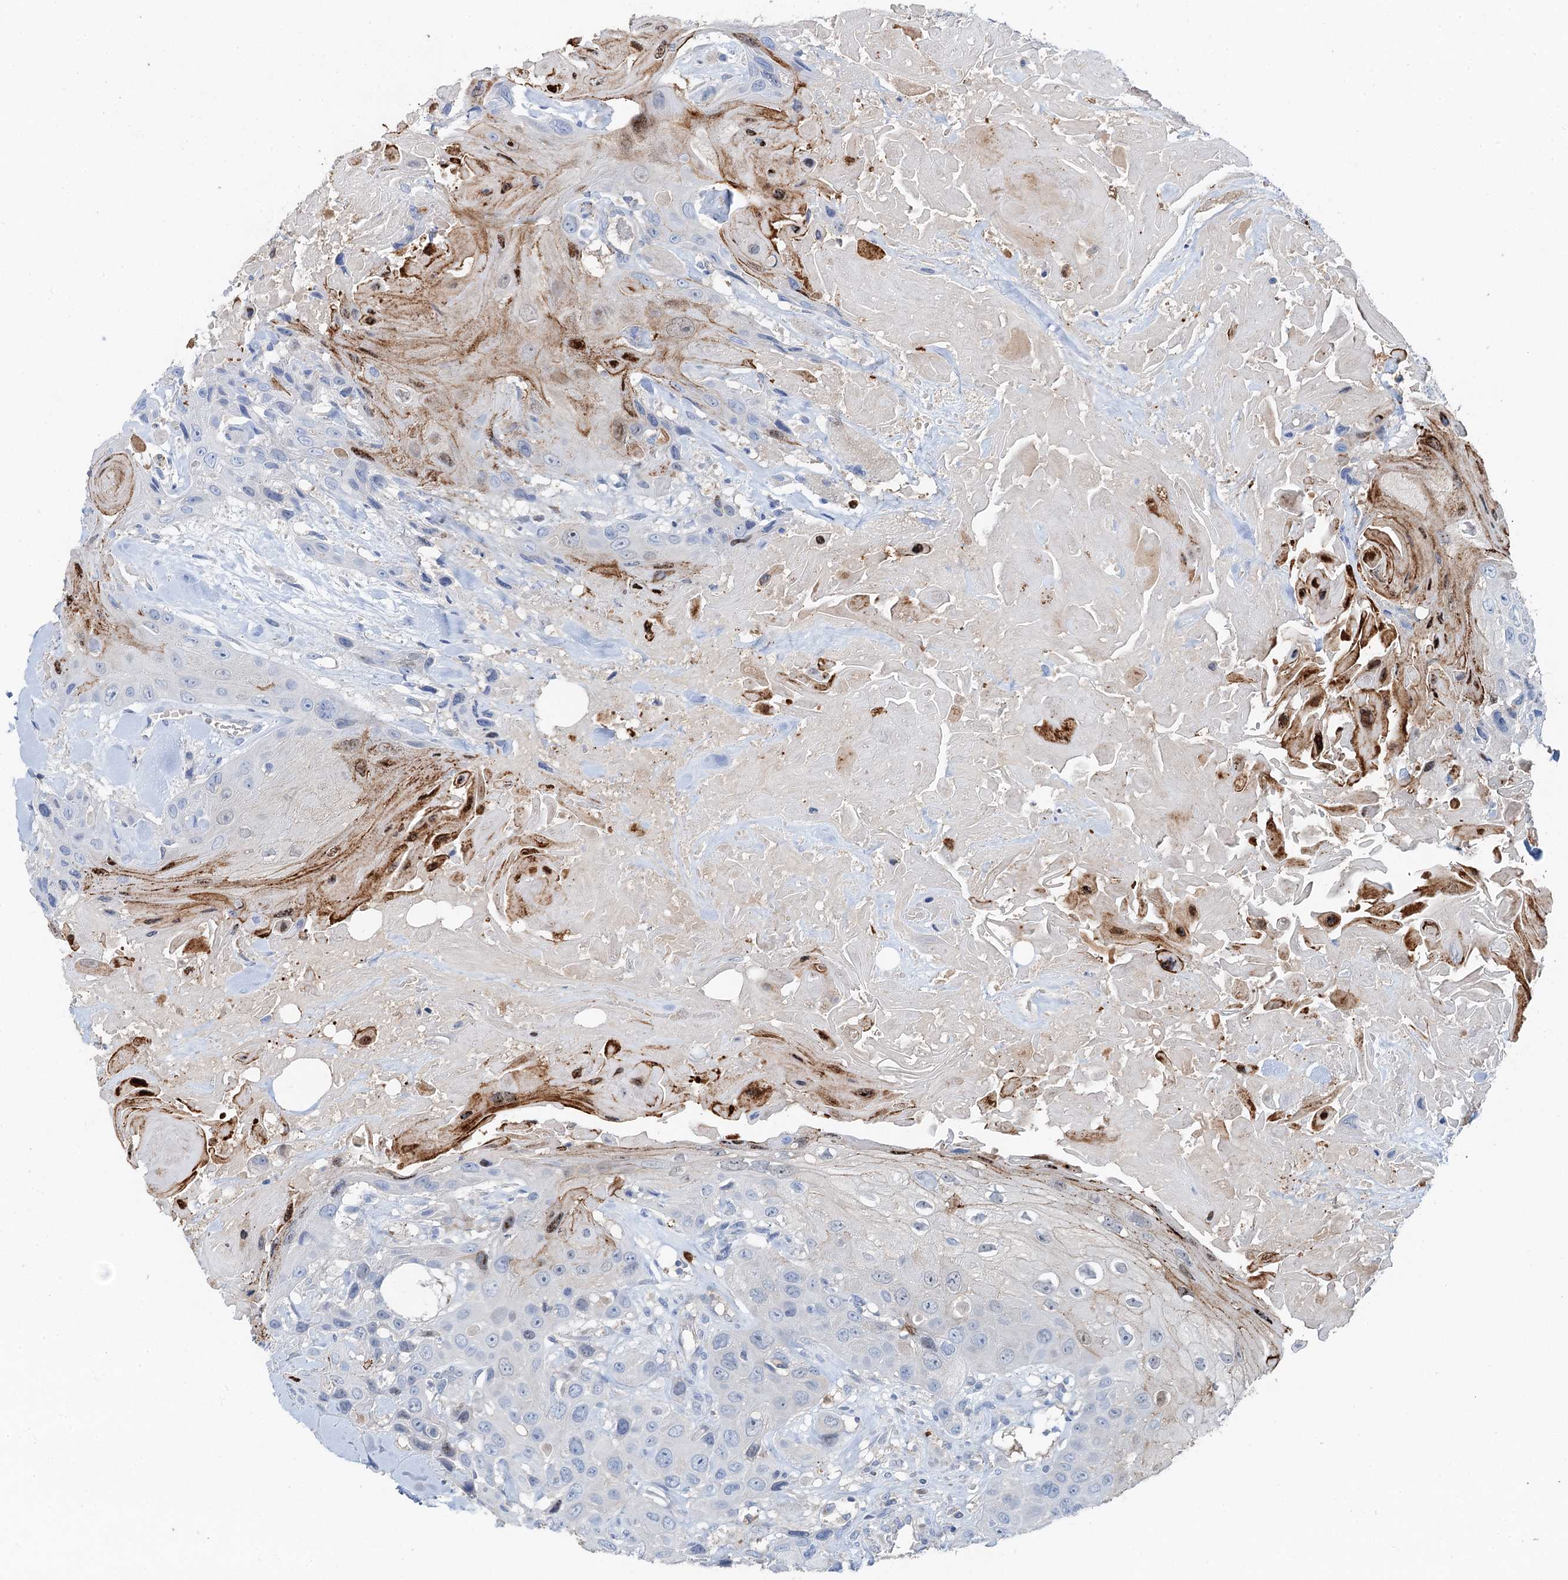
{"staining": {"intensity": "negative", "quantity": "none", "location": "none"}, "tissue": "head and neck cancer", "cell_type": "Tumor cells", "image_type": "cancer", "snomed": [{"axis": "morphology", "description": "Squamous cell carcinoma, NOS"}, {"axis": "topography", "description": "Head-Neck"}], "caption": "Immunohistochemistry (IHC) of head and neck cancer (squamous cell carcinoma) shows no expression in tumor cells.", "gene": "OTOA", "patient": {"sex": "male", "age": 81}}